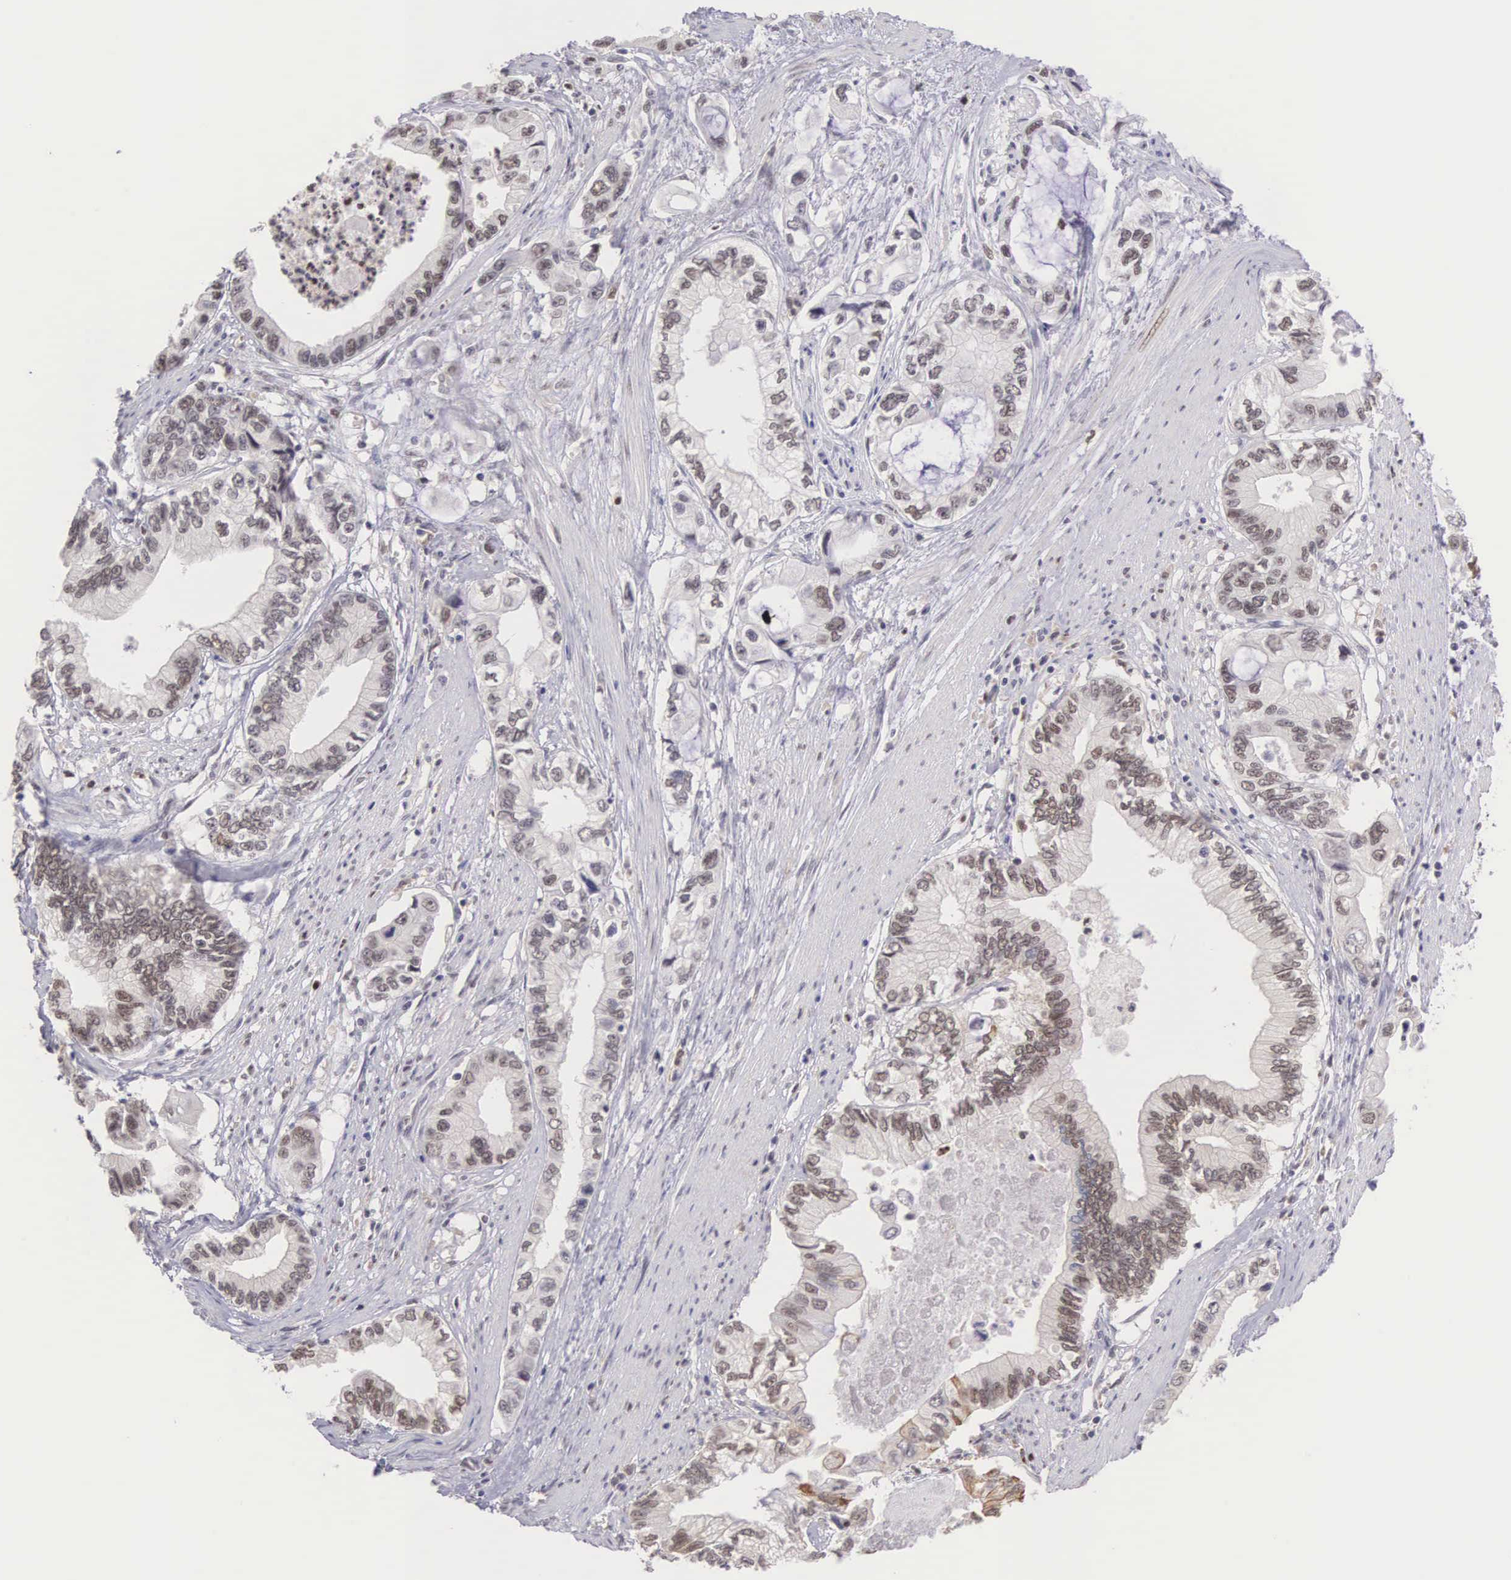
{"staining": {"intensity": "weak", "quantity": "25%-75%", "location": "nuclear"}, "tissue": "pancreatic cancer", "cell_type": "Tumor cells", "image_type": "cancer", "snomed": [{"axis": "morphology", "description": "Adenocarcinoma, NOS"}, {"axis": "topography", "description": "Pancreas"}, {"axis": "topography", "description": "Stomach, upper"}], "caption": "Immunohistochemical staining of adenocarcinoma (pancreatic) reveals weak nuclear protein expression in about 25%-75% of tumor cells. The protein is shown in brown color, while the nuclei are stained blue.", "gene": "GRK3", "patient": {"sex": "male", "age": 77}}